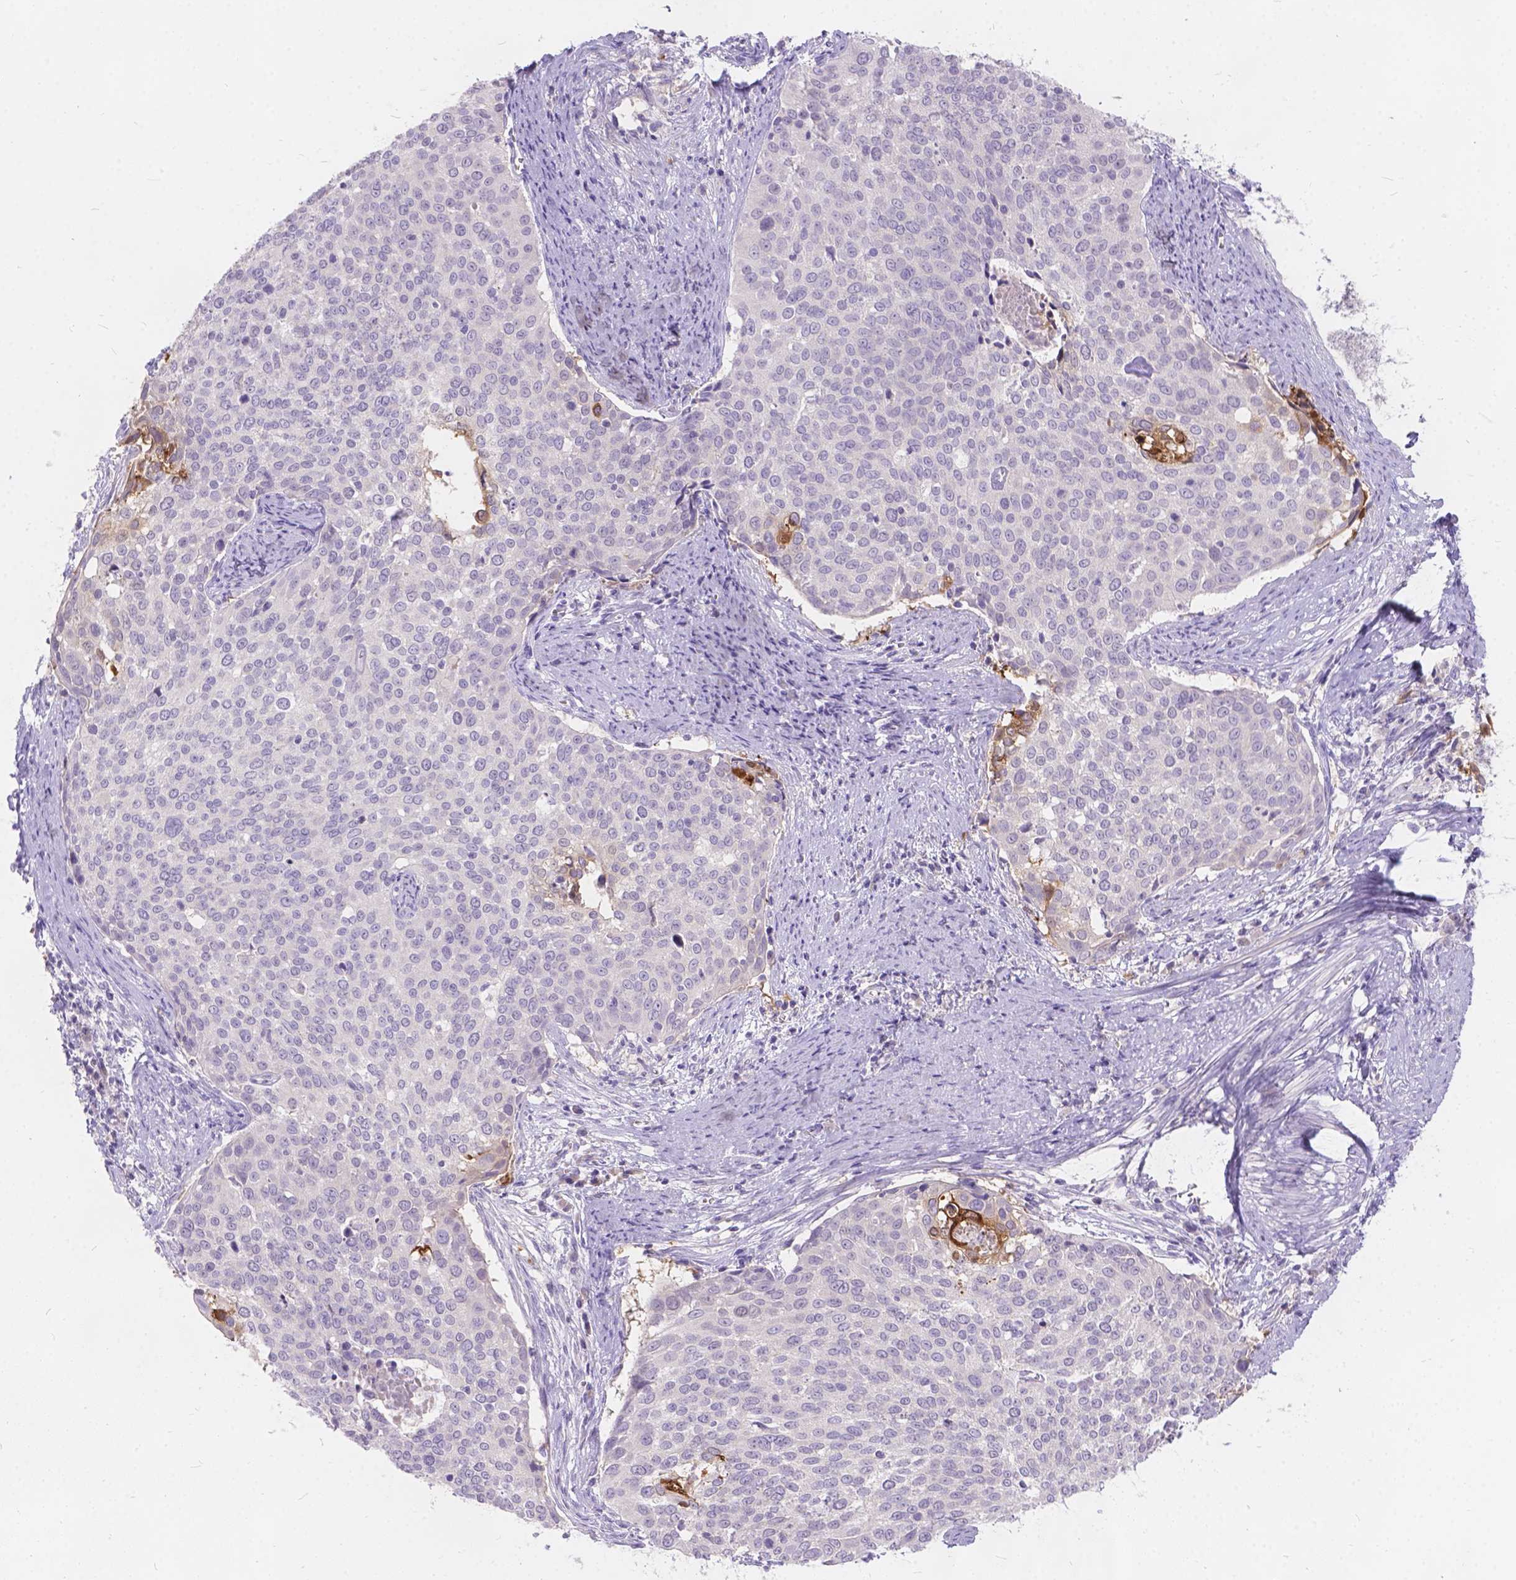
{"staining": {"intensity": "negative", "quantity": "none", "location": "none"}, "tissue": "cervical cancer", "cell_type": "Tumor cells", "image_type": "cancer", "snomed": [{"axis": "morphology", "description": "Squamous cell carcinoma, NOS"}, {"axis": "topography", "description": "Cervix"}], "caption": "IHC micrograph of neoplastic tissue: human cervical cancer (squamous cell carcinoma) stained with DAB reveals no significant protein positivity in tumor cells.", "gene": "PEX11G", "patient": {"sex": "female", "age": 39}}